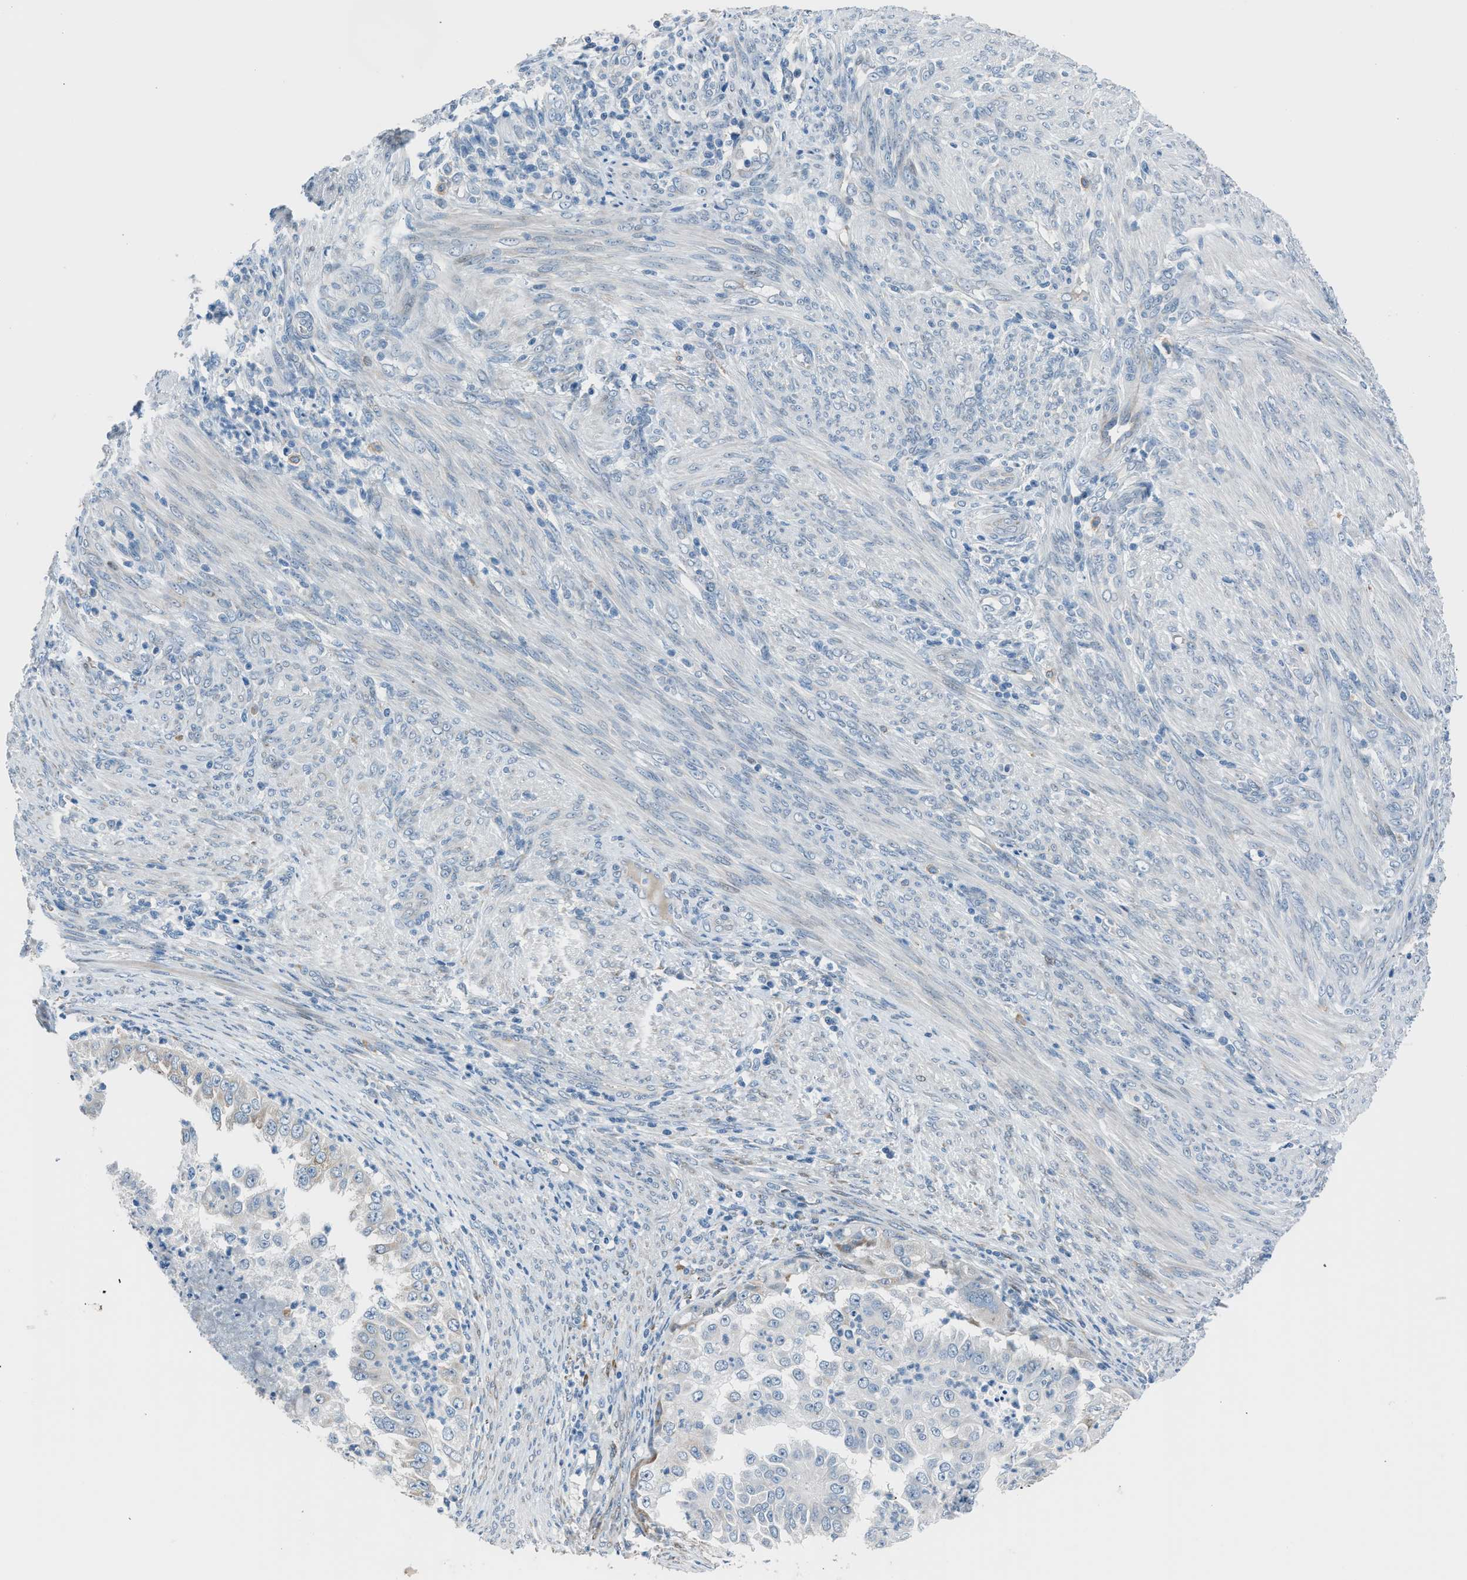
{"staining": {"intensity": "weak", "quantity": "<25%", "location": "cytoplasmic/membranous"}, "tissue": "endometrial cancer", "cell_type": "Tumor cells", "image_type": "cancer", "snomed": [{"axis": "morphology", "description": "Adenocarcinoma, NOS"}, {"axis": "topography", "description": "Endometrium"}], "caption": "The IHC histopathology image has no significant positivity in tumor cells of adenocarcinoma (endometrial) tissue.", "gene": "RNF41", "patient": {"sex": "female", "age": 85}}